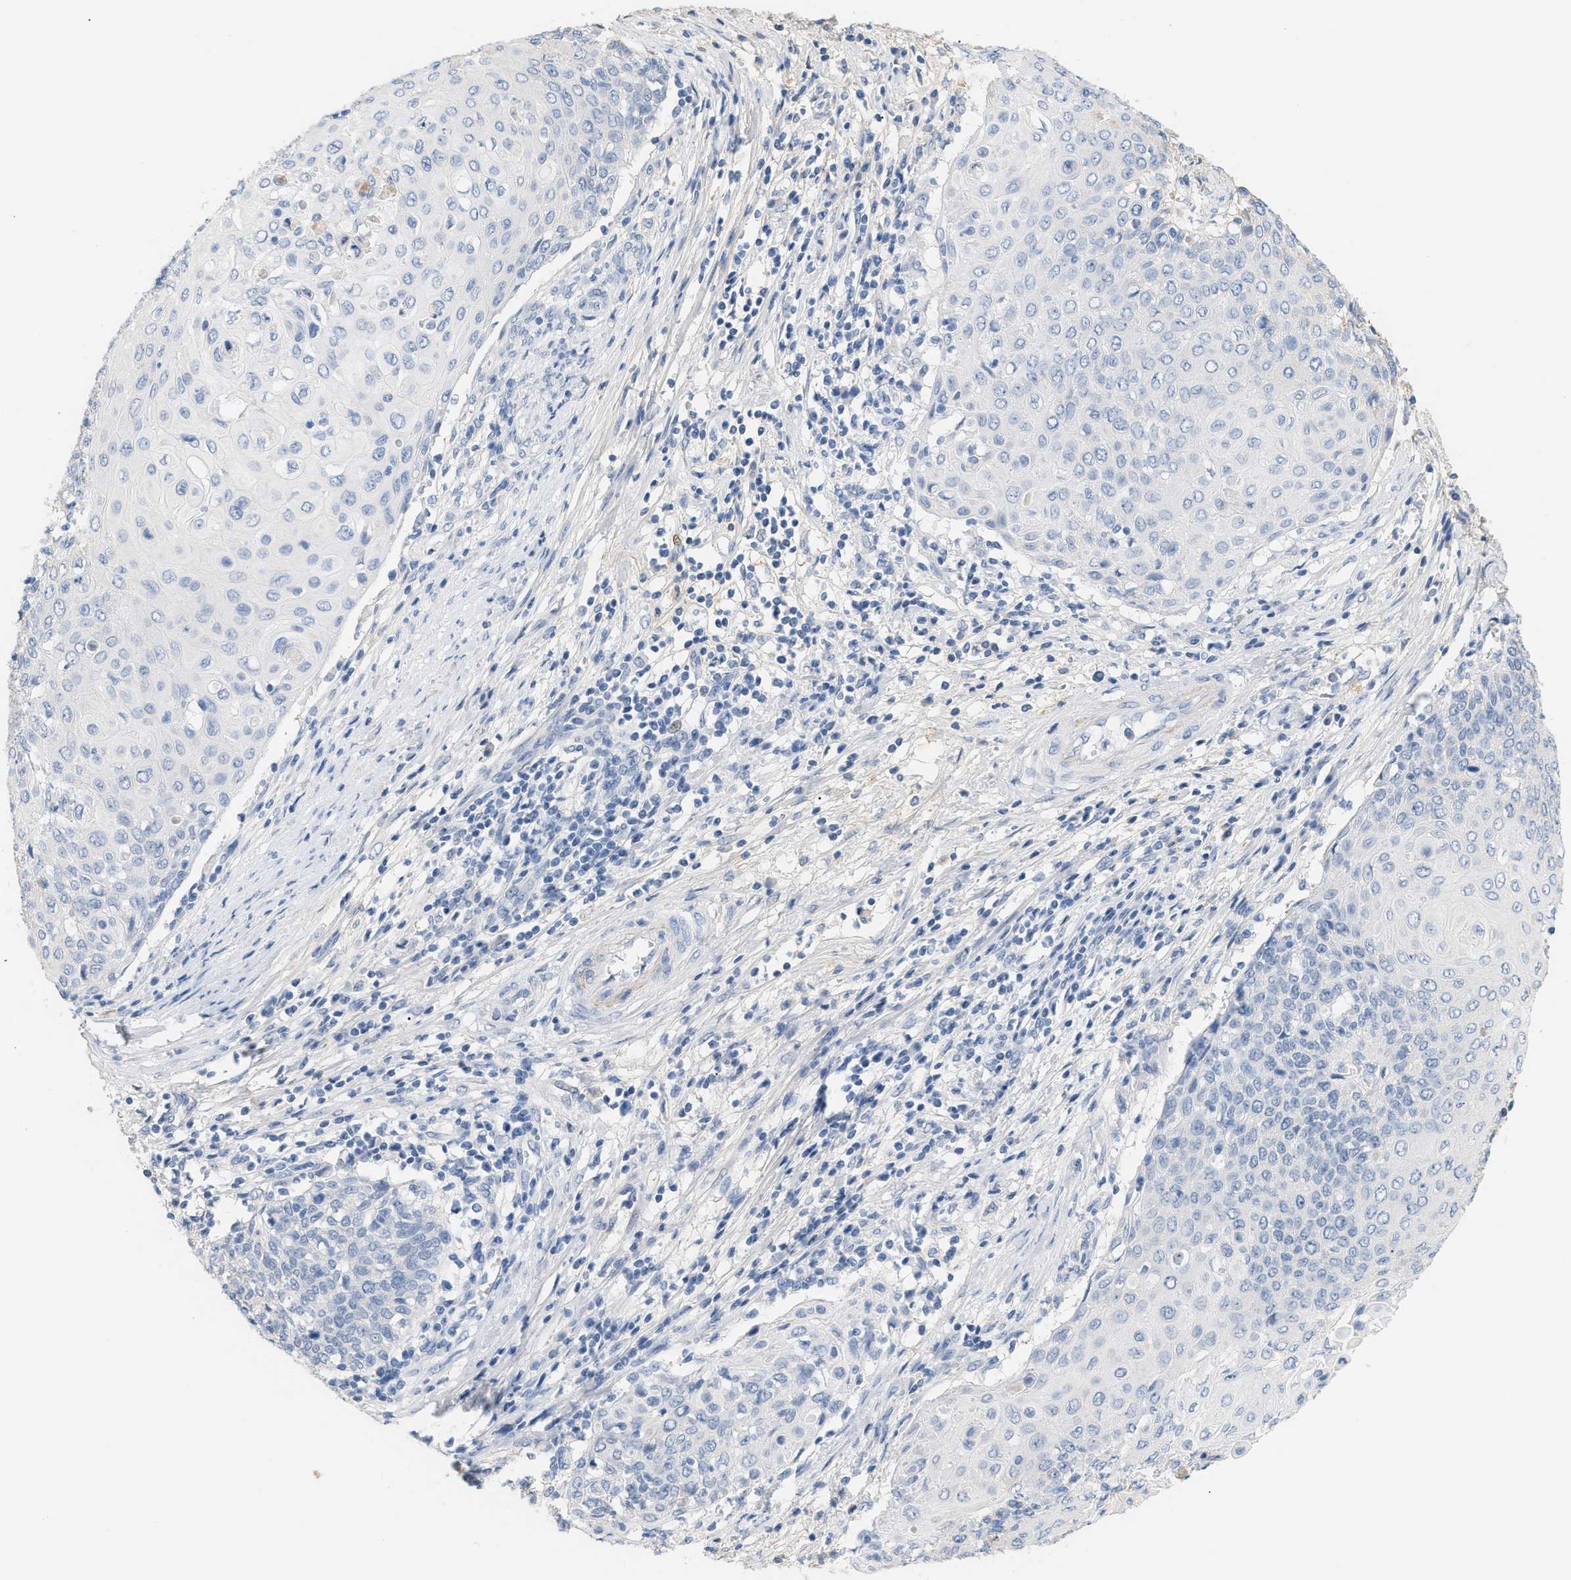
{"staining": {"intensity": "negative", "quantity": "none", "location": "none"}, "tissue": "cervical cancer", "cell_type": "Tumor cells", "image_type": "cancer", "snomed": [{"axis": "morphology", "description": "Squamous cell carcinoma, NOS"}, {"axis": "topography", "description": "Cervix"}], "caption": "DAB immunohistochemical staining of human cervical squamous cell carcinoma exhibits no significant expression in tumor cells.", "gene": "CFH", "patient": {"sex": "female", "age": 39}}